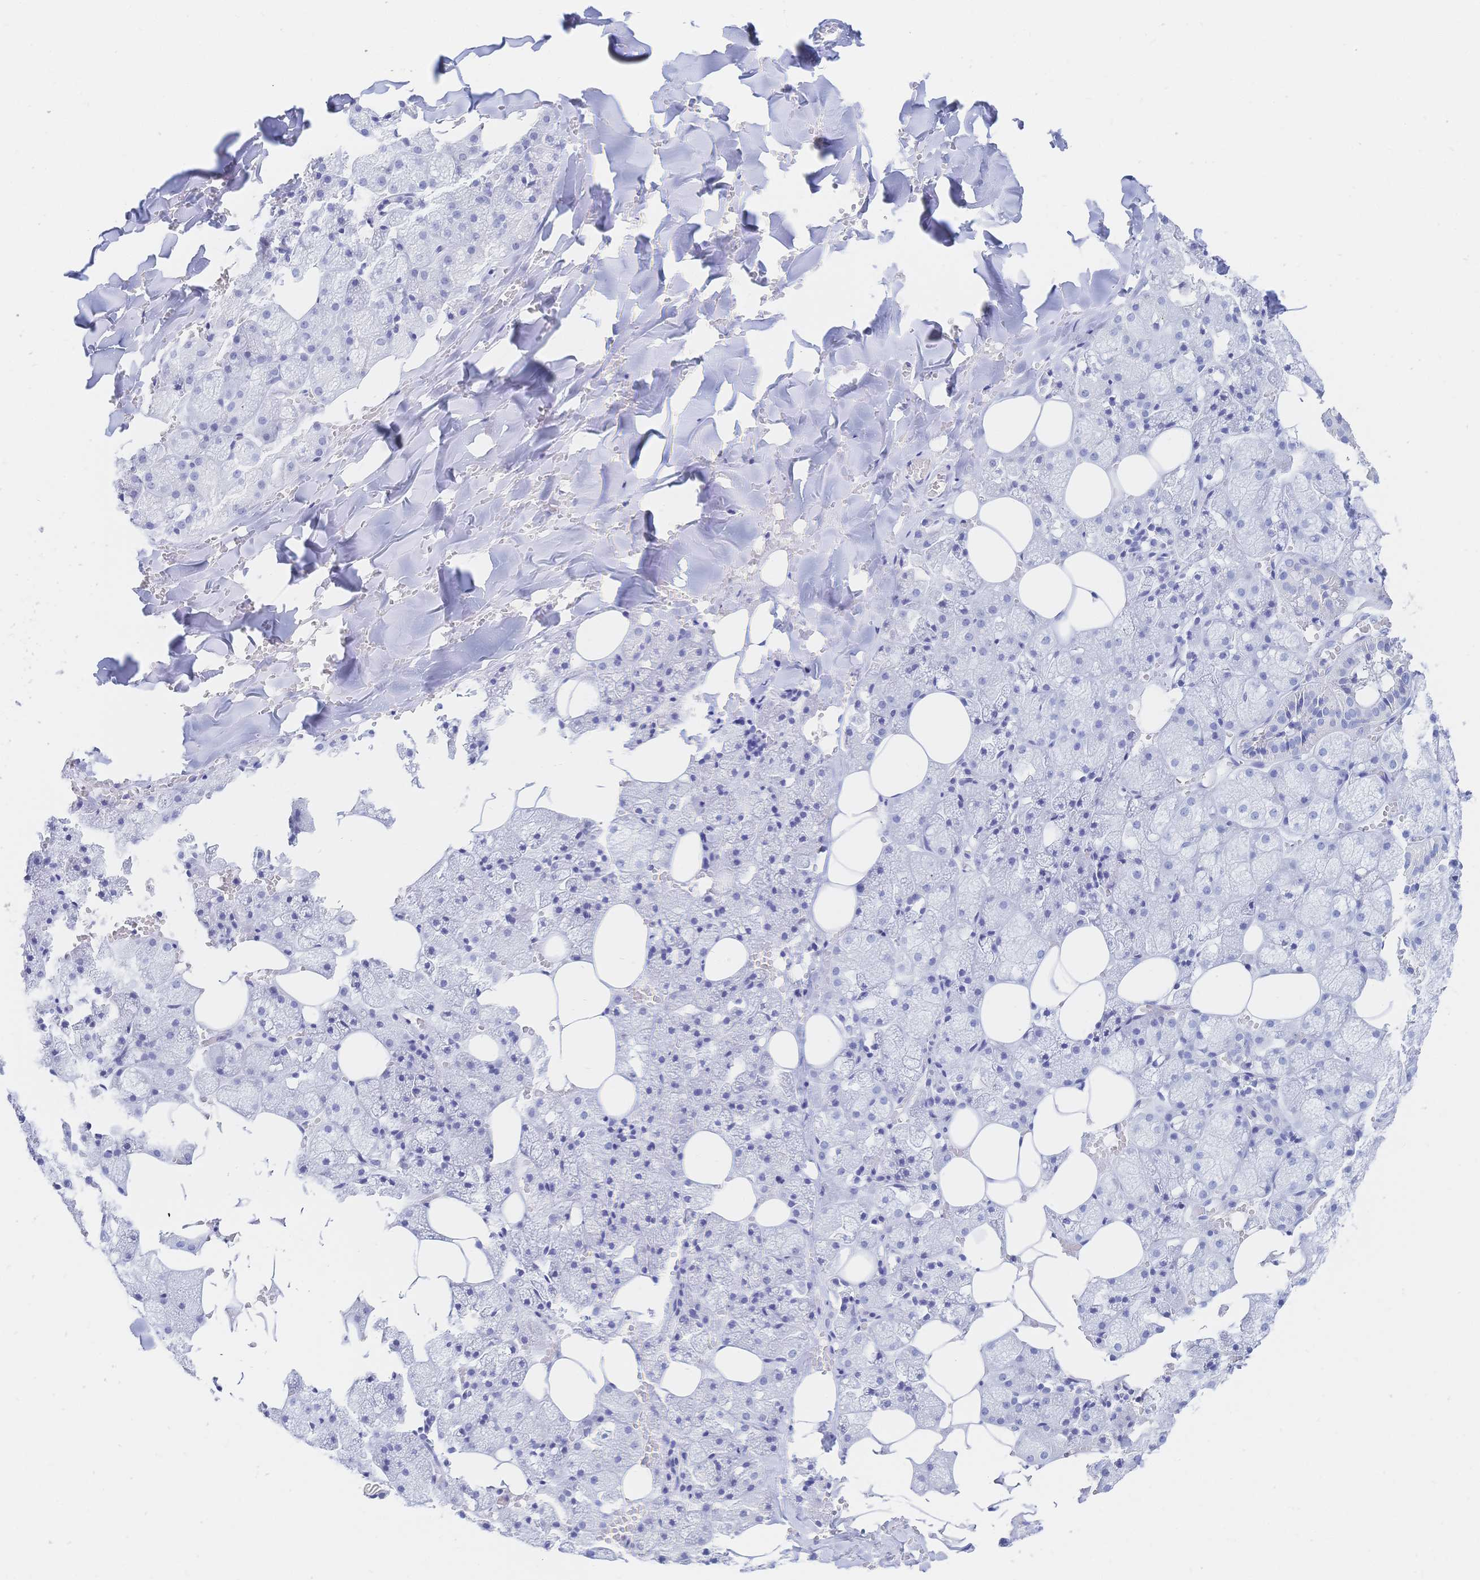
{"staining": {"intensity": "negative", "quantity": "none", "location": "none"}, "tissue": "salivary gland", "cell_type": "Glandular cells", "image_type": "normal", "snomed": [{"axis": "morphology", "description": "Normal tissue, NOS"}, {"axis": "topography", "description": "Salivary gland"}, {"axis": "topography", "description": "Peripheral nerve tissue"}], "caption": "DAB (3,3'-diaminobenzidine) immunohistochemical staining of normal human salivary gland displays no significant expression in glandular cells. (DAB IHC with hematoxylin counter stain).", "gene": "MEP1B", "patient": {"sex": "male", "age": 38}}